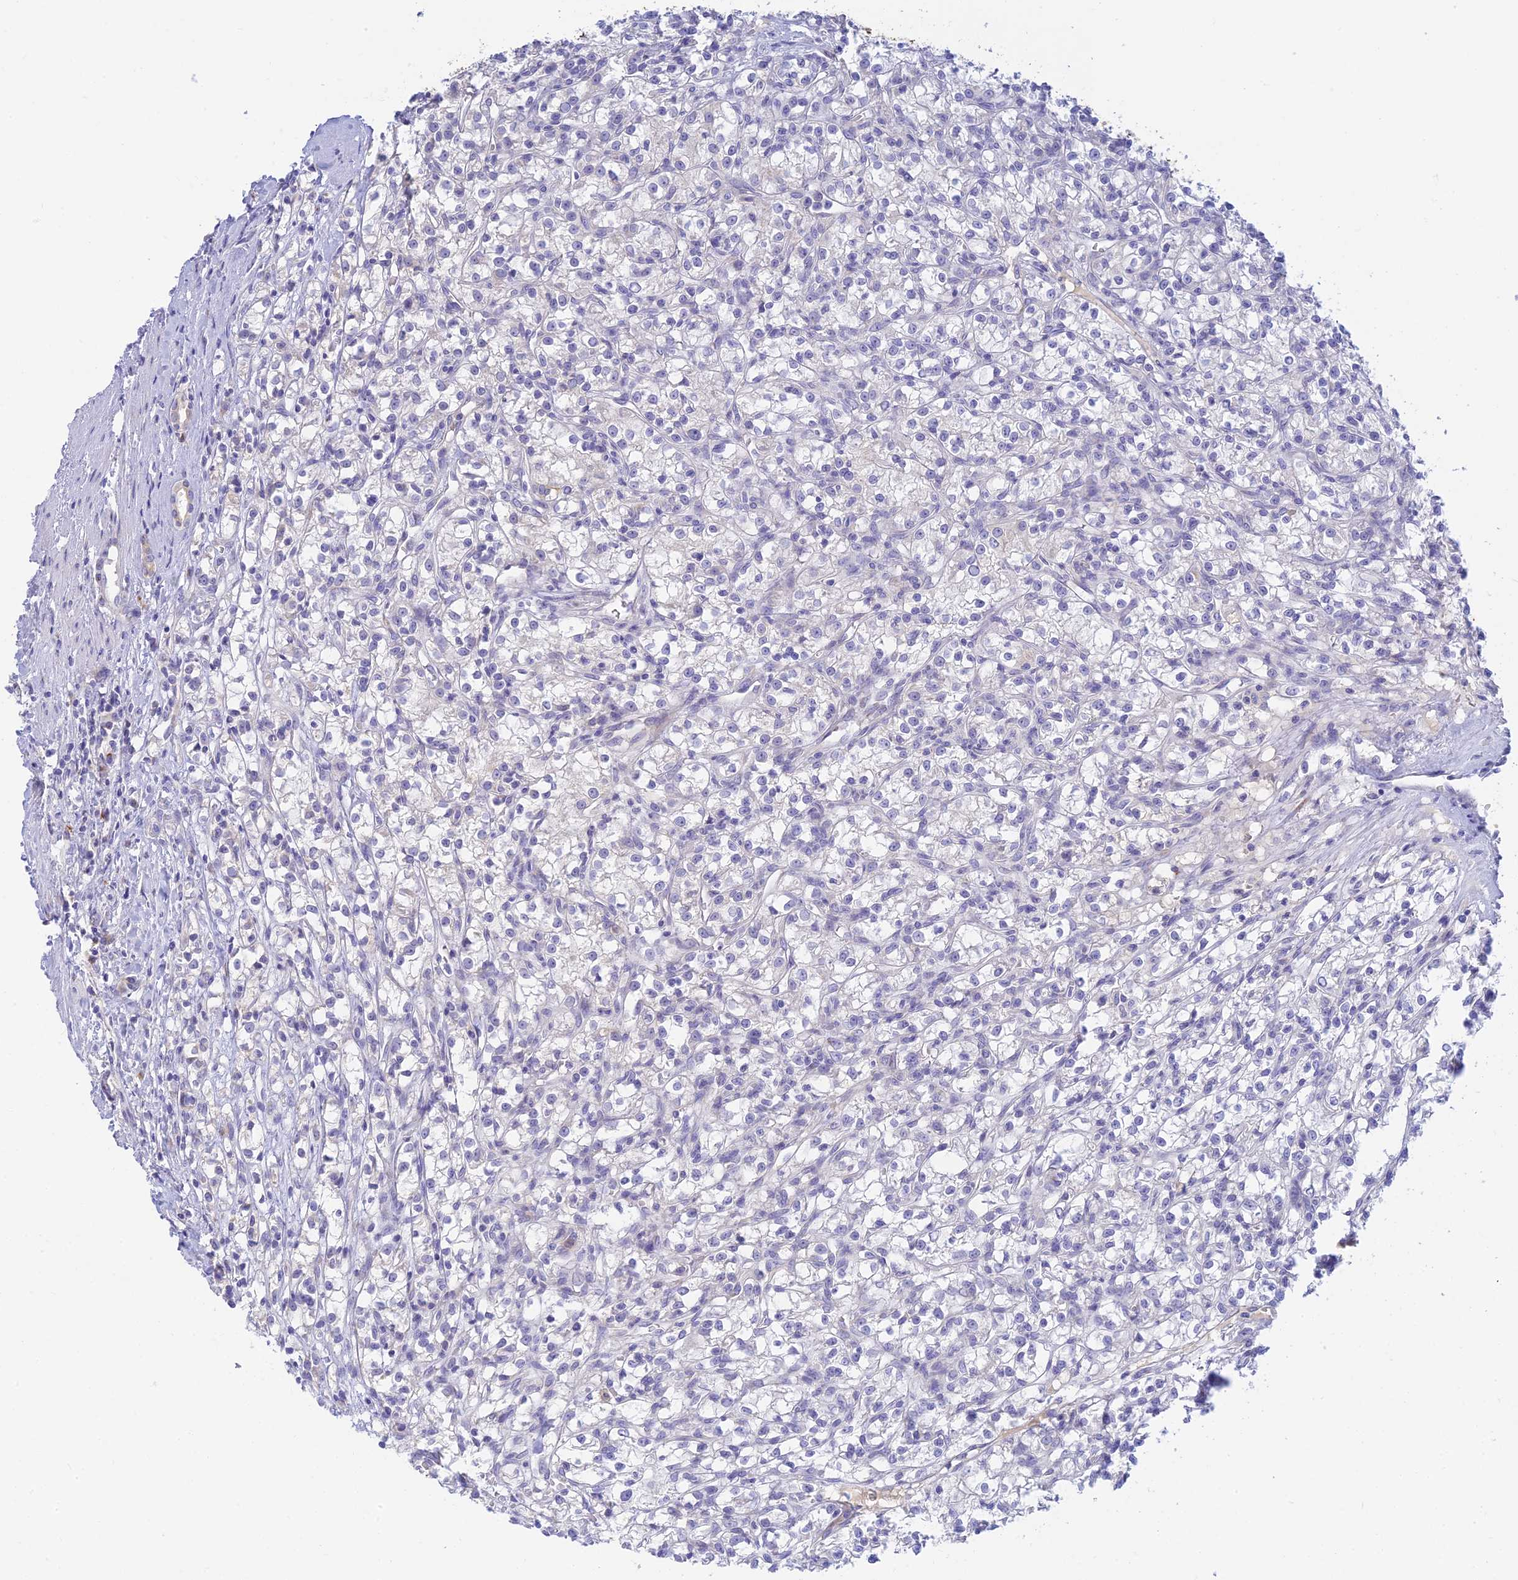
{"staining": {"intensity": "negative", "quantity": "none", "location": "none"}, "tissue": "renal cancer", "cell_type": "Tumor cells", "image_type": "cancer", "snomed": [{"axis": "morphology", "description": "Adenocarcinoma, NOS"}, {"axis": "topography", "description": "Kidney"}], "caption": "Immunohistochemistry of human renal cancer displays no positivity in tumor cells. Nuclei are stained in blue.", "gene": "INTS13", "patient": {"sex": "female", "age": 59}}